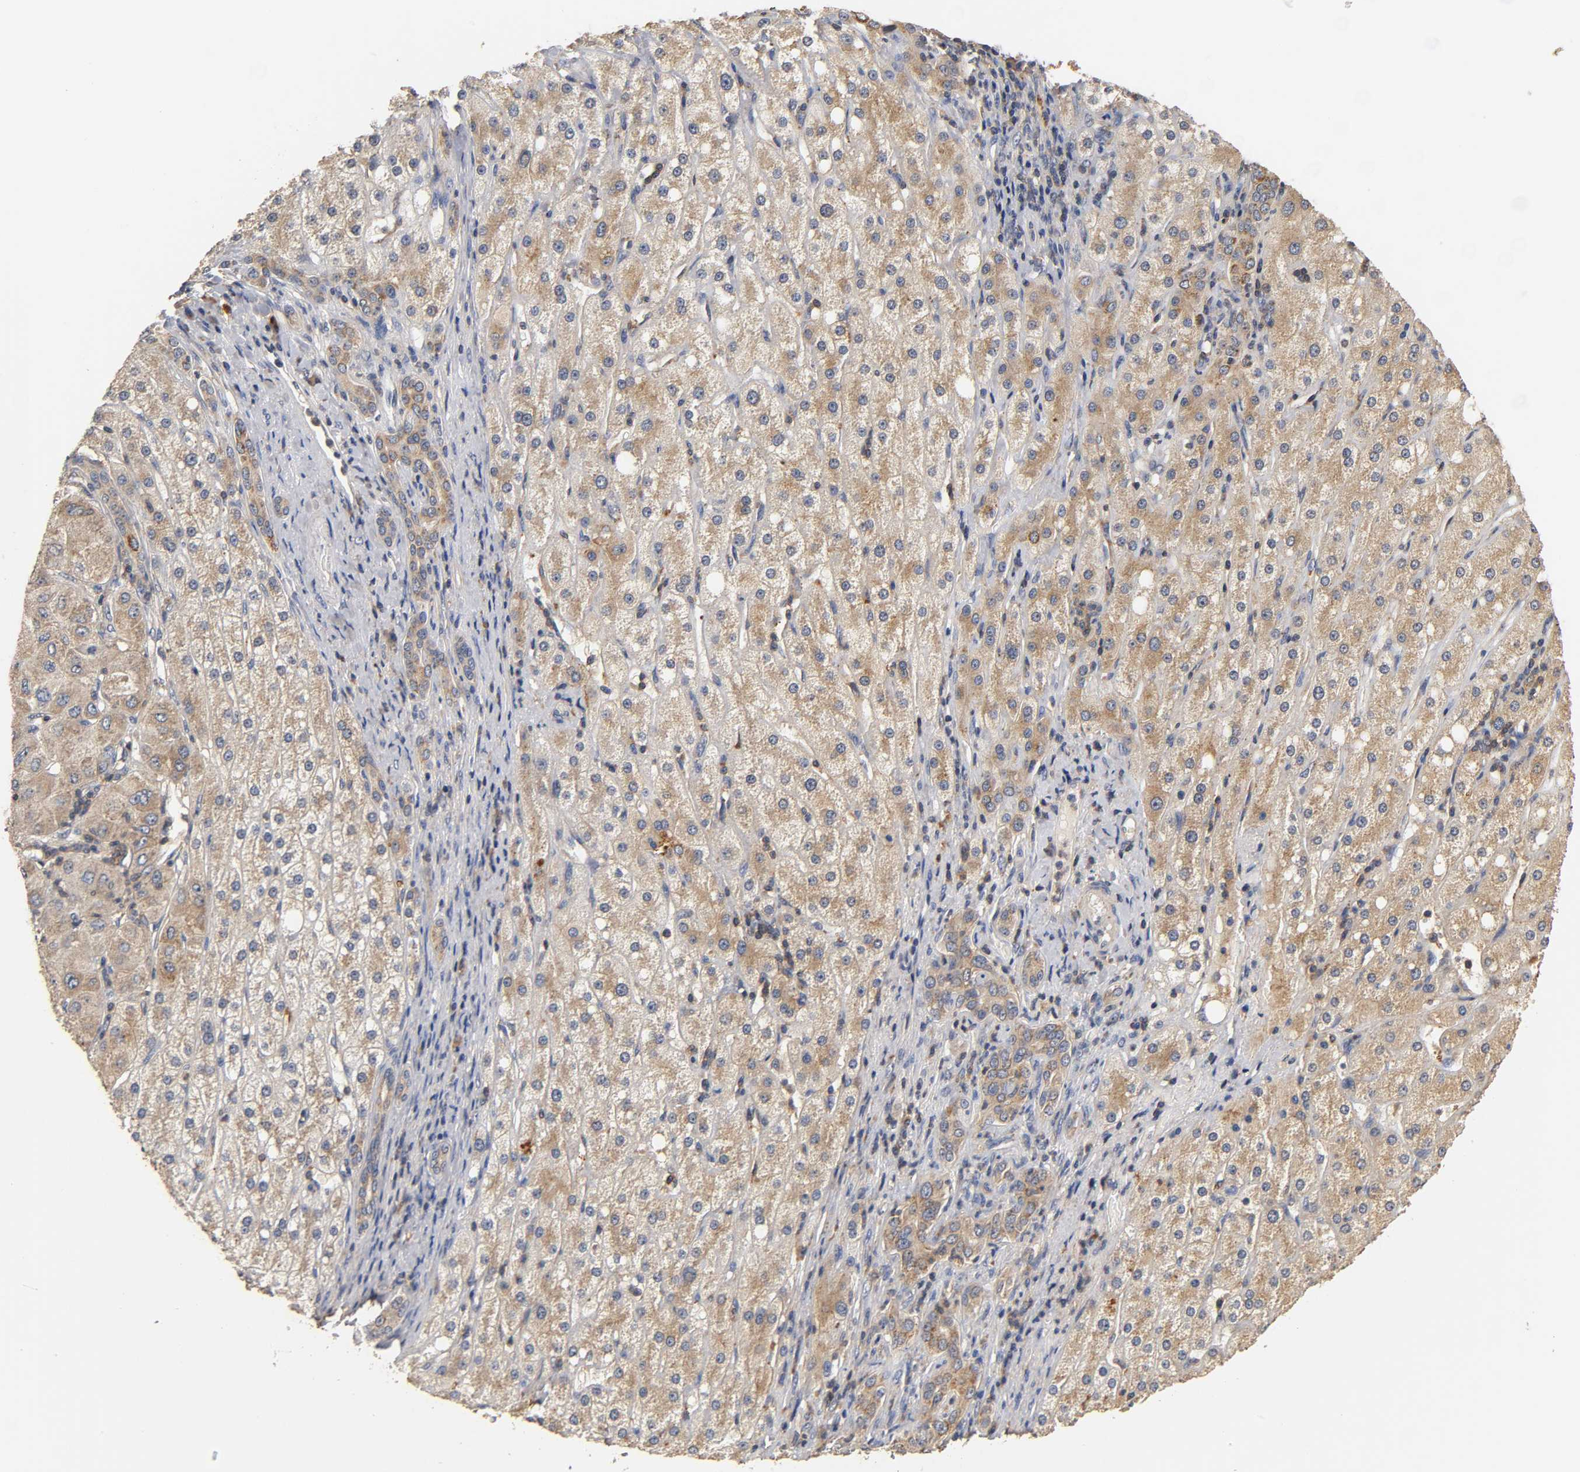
{"staining": {"intensity": "moderate", "quantity": "25%-75%", "location": "cytoplasmic/membranous"}, "tissue": "liver cancer", "cell_type": "Tumor cells", "image_type": "cancer", "snomed": [{"axis": "morphology", "description": "Carcinoma, Hepatocellular, NOS"}, {"axis": "topography", "description": "Liver"}], "caption": "This photomicrograph reveals IHC staining of human liver hepatocellular carcinoma, with medium moderate cytoplasmic/membranous positivity in approximately 25%-75% of tumor cells.", "gene": "SCAP", "patient": {"sex": "male", "age": 80}}